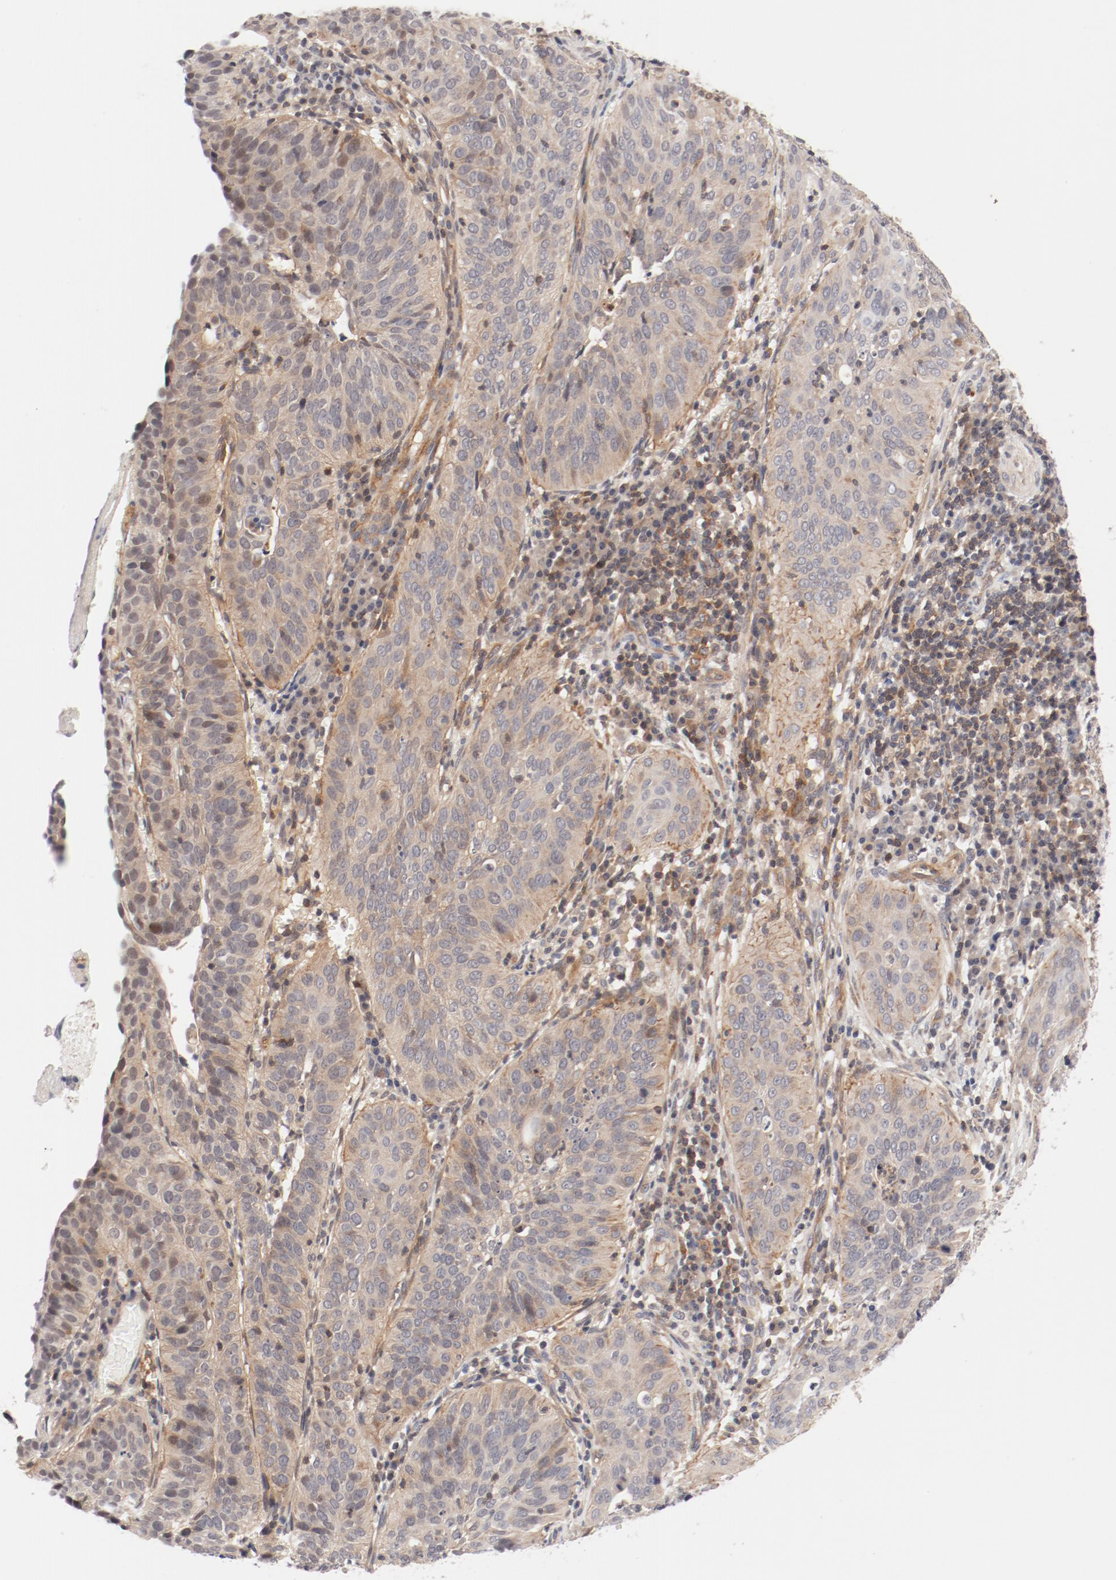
{"staining": {"intensity": "weak", "quantity": "25%-75%", "location": "cytoplasmic/membranous"}, "tissue": "cervical cancer", "cell_type": "Tumor cells", "image_type": "cancer", "snomed": [{"axis": "morphology", "description": "Squamous cell carcinoma, NOS"}, {"axis": "topography", "description": "Cervix"}], "caption": "This histopathology image shows IHC staining of cervical cancer, with low weak cytoplasmic/membranous positivity in approximately 25%-75% of tumor cells.", "gene": "ZNF267", "patient": {"sex": "female", "age": 39}}